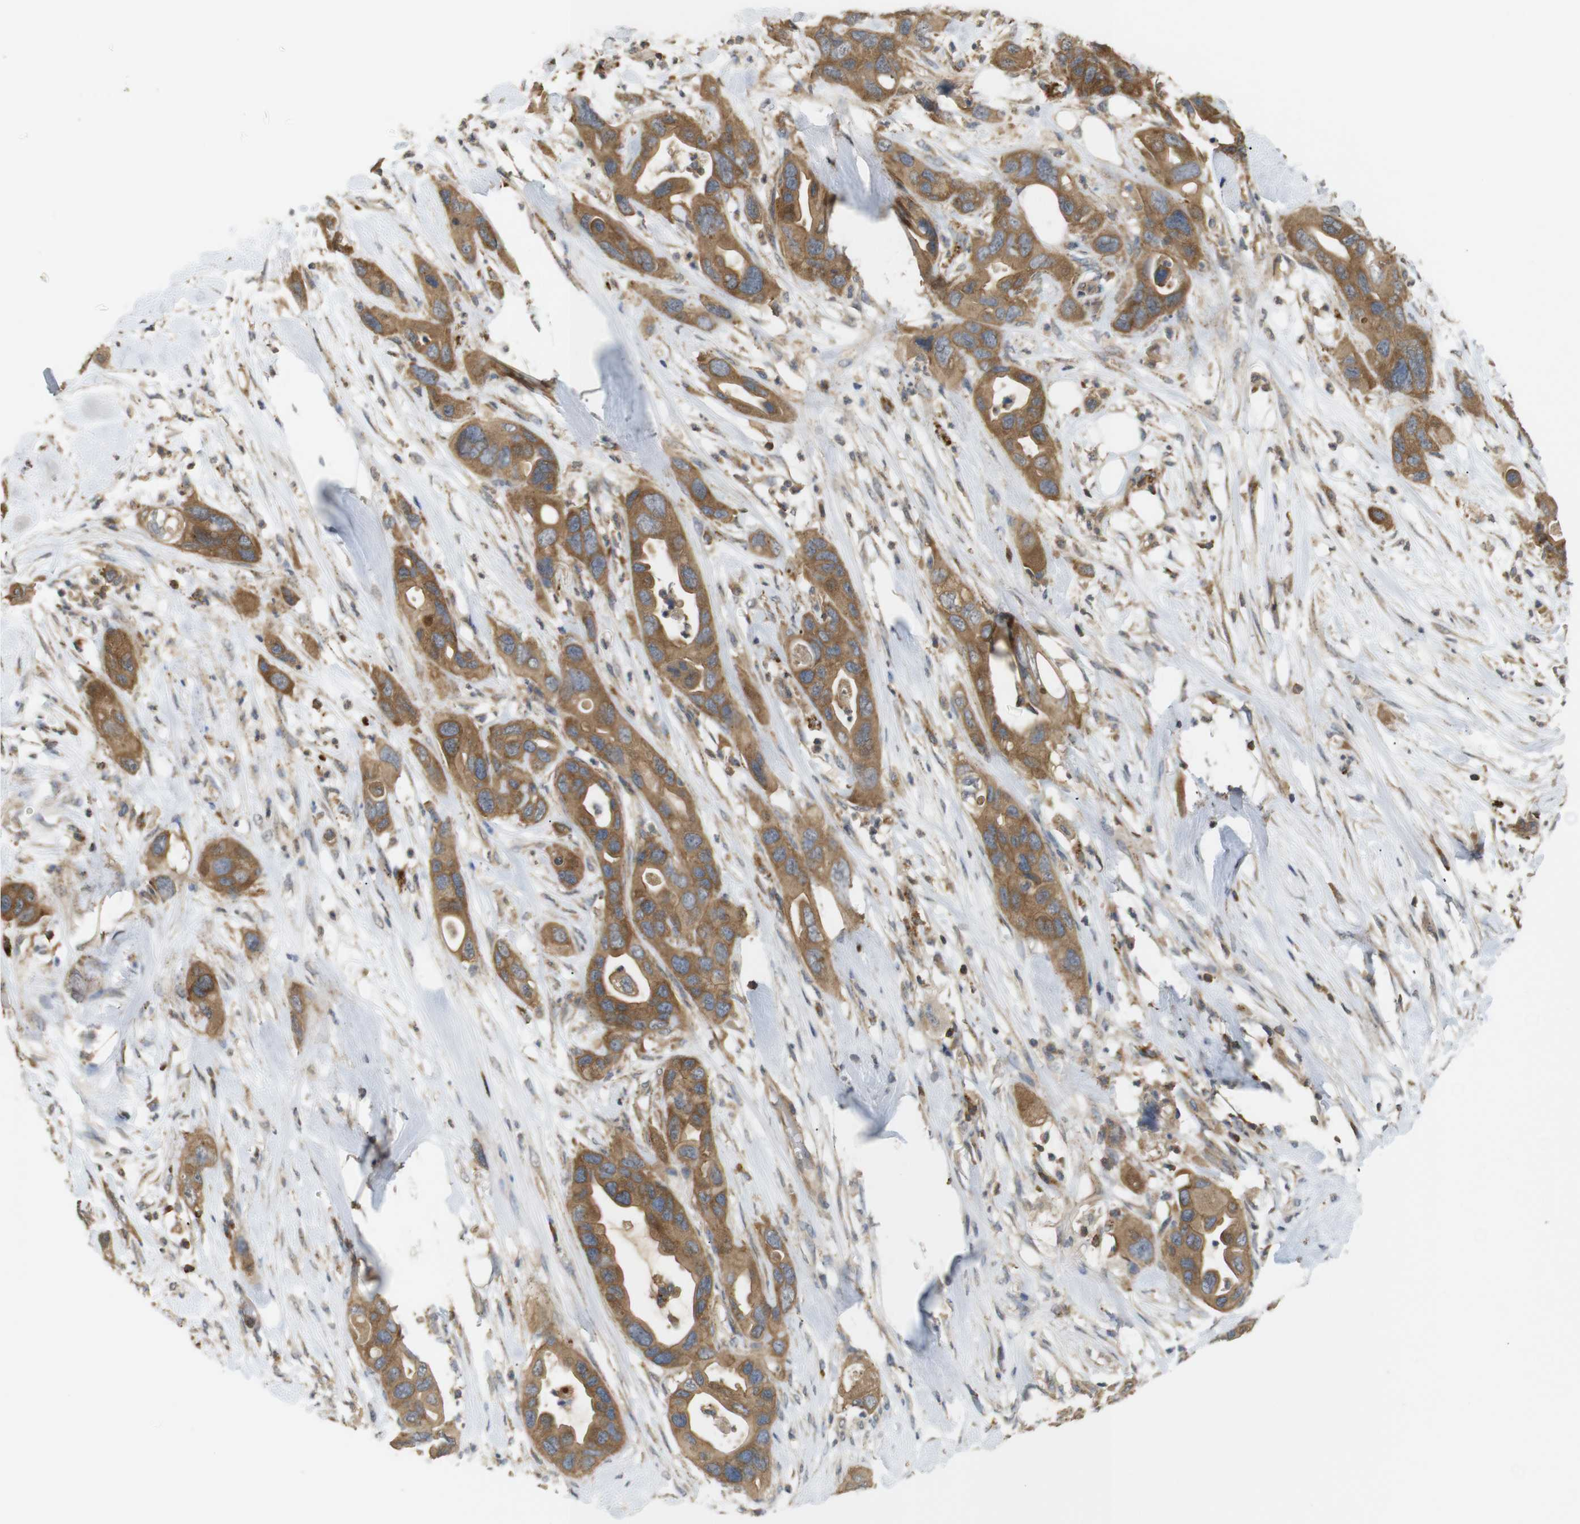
{"staining": {"intensity": "moderate", "quantity": ">75%", "location": "cytoplasmic/membranous"}, "tissue": "pancreatic cancer", "cell_type": "Tumor cells", "image_type": "cancer", "snomed": [{"axis": "morphology", "description": "Adenocarcinoma, NOS"}, {"axis": "topography", "description": "Pancreas"}], "caption": "Pancreatic adenocarcinoma tissue exhibits moderate cytoplasmic/membranous staining in approximately >75% of tumor cells", "gene": "KSR1", "patient": {"sex": "female", "age": 71}}